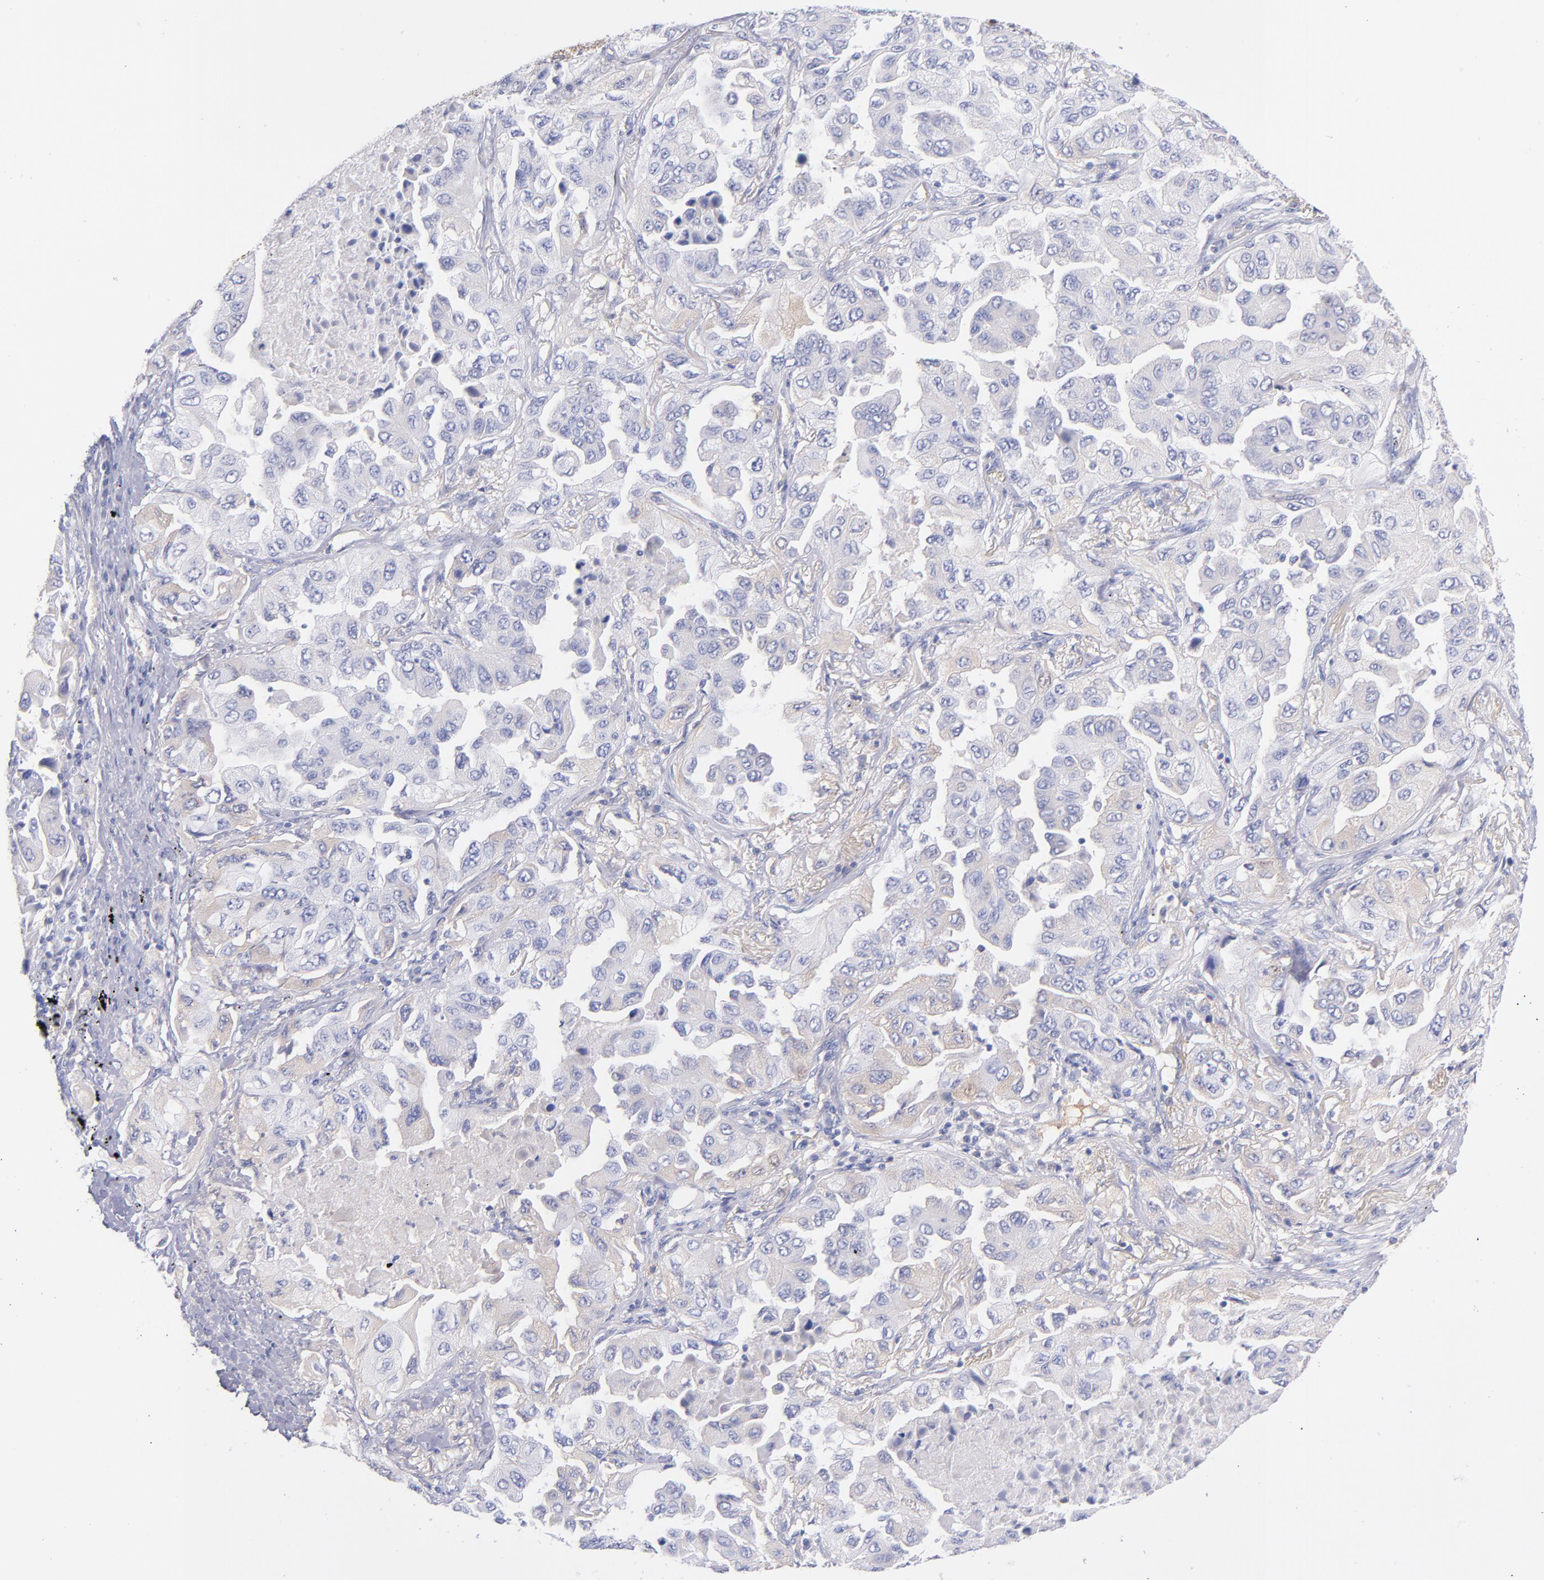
{"staining": {"intensity": "negative", "quantity": "none", "location": "none"}, "tissue": "lung cancer", "cell_type": "Tumor cells", "image_type": "cancer", "snomed": [{"axis": "morphology", "description": "Adenocarcinoma, NOS"}, {"axis": "topography", "description": "Lung"}], "caption": "Immunohistochemical staining of lung adenocarcinoma reveals no significant expression in tumor cells.", "gene": "HP", "patient": {"sex": "female", "age": 65}}